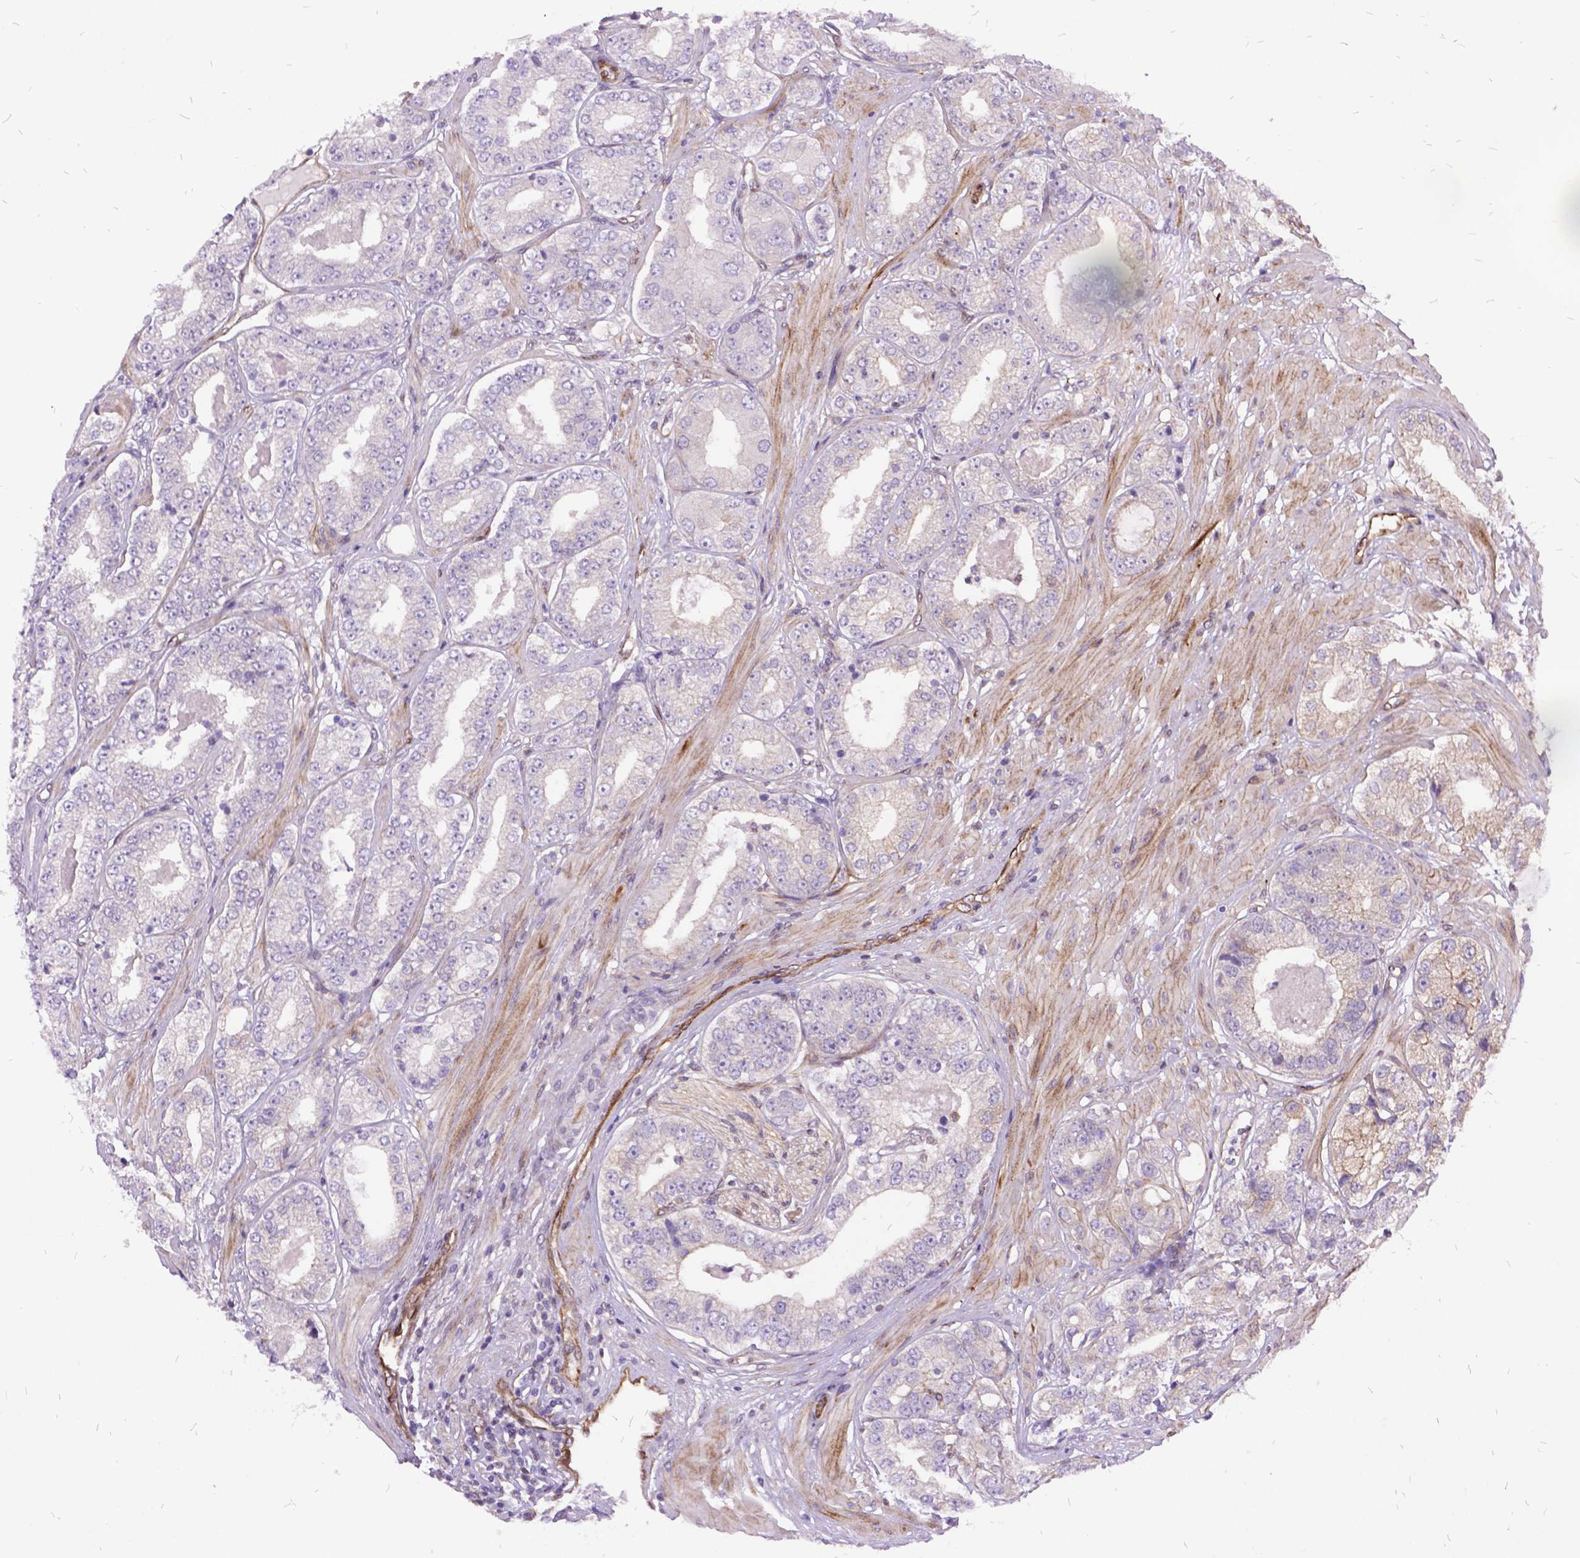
{"staining": {"intensity": "negative", "quantity": "none", "location": "none"}, "tissue": "prostate cancer", "cell_type": "Tumor cells", "image_type": "cancer", "snomed": [{"axis": "morphology", "description": "Adenocarcinoma, Low grade"}, {"axis": "topography", "description": "Prostate"}], "caption": "Immunohistochemistry (IHC) of prostate low-grade adenocarcinoma demonstrates no staining in tumor cells.", "gene": "GRB7", "patient": {"sex": "male", "age": 60}}